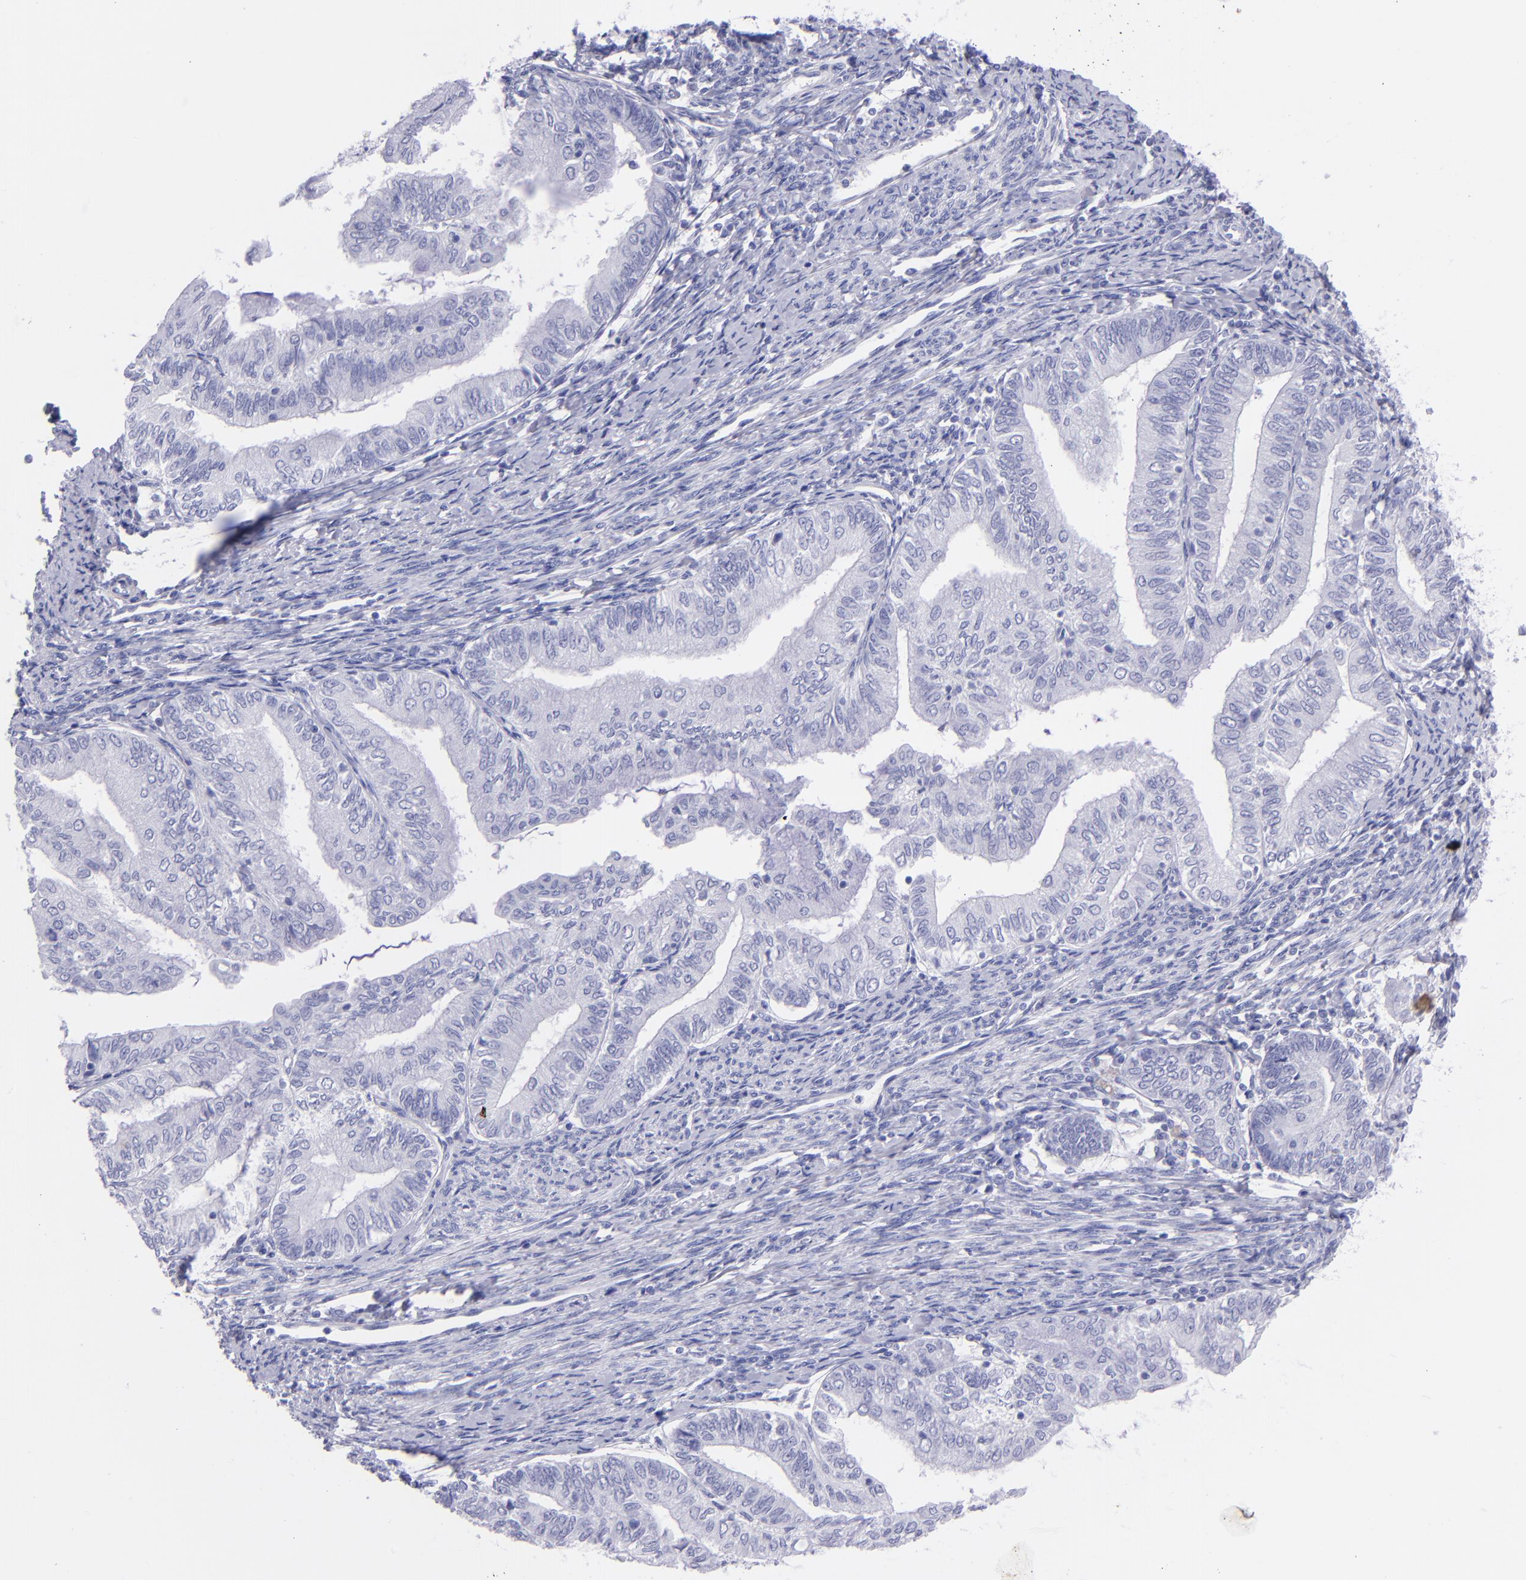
{"staining": {"intensity": "negative", "quantity": "none", "location": "none"}, "tissue": "endometrial cancer", "cell_type": "Tumor cells", "image_type": "cancer", "snomed": [{"axis": "morphology", "description": "Adenocarcinoma, NOS"}, {"axis": "topography", "description": "Endometrium"}], "caption": "Immunohistochemistry image of neoplastic tissue: human endometrial cancer stained with DAB (3,3'-diaminobenzidine) demonstrates no significant protein staining in tumor cells. (DAB IHC visualized using brightfield microscopy, high magnification).", "gene": "PIP", "patient": {"sex": "female", "age": 66}}